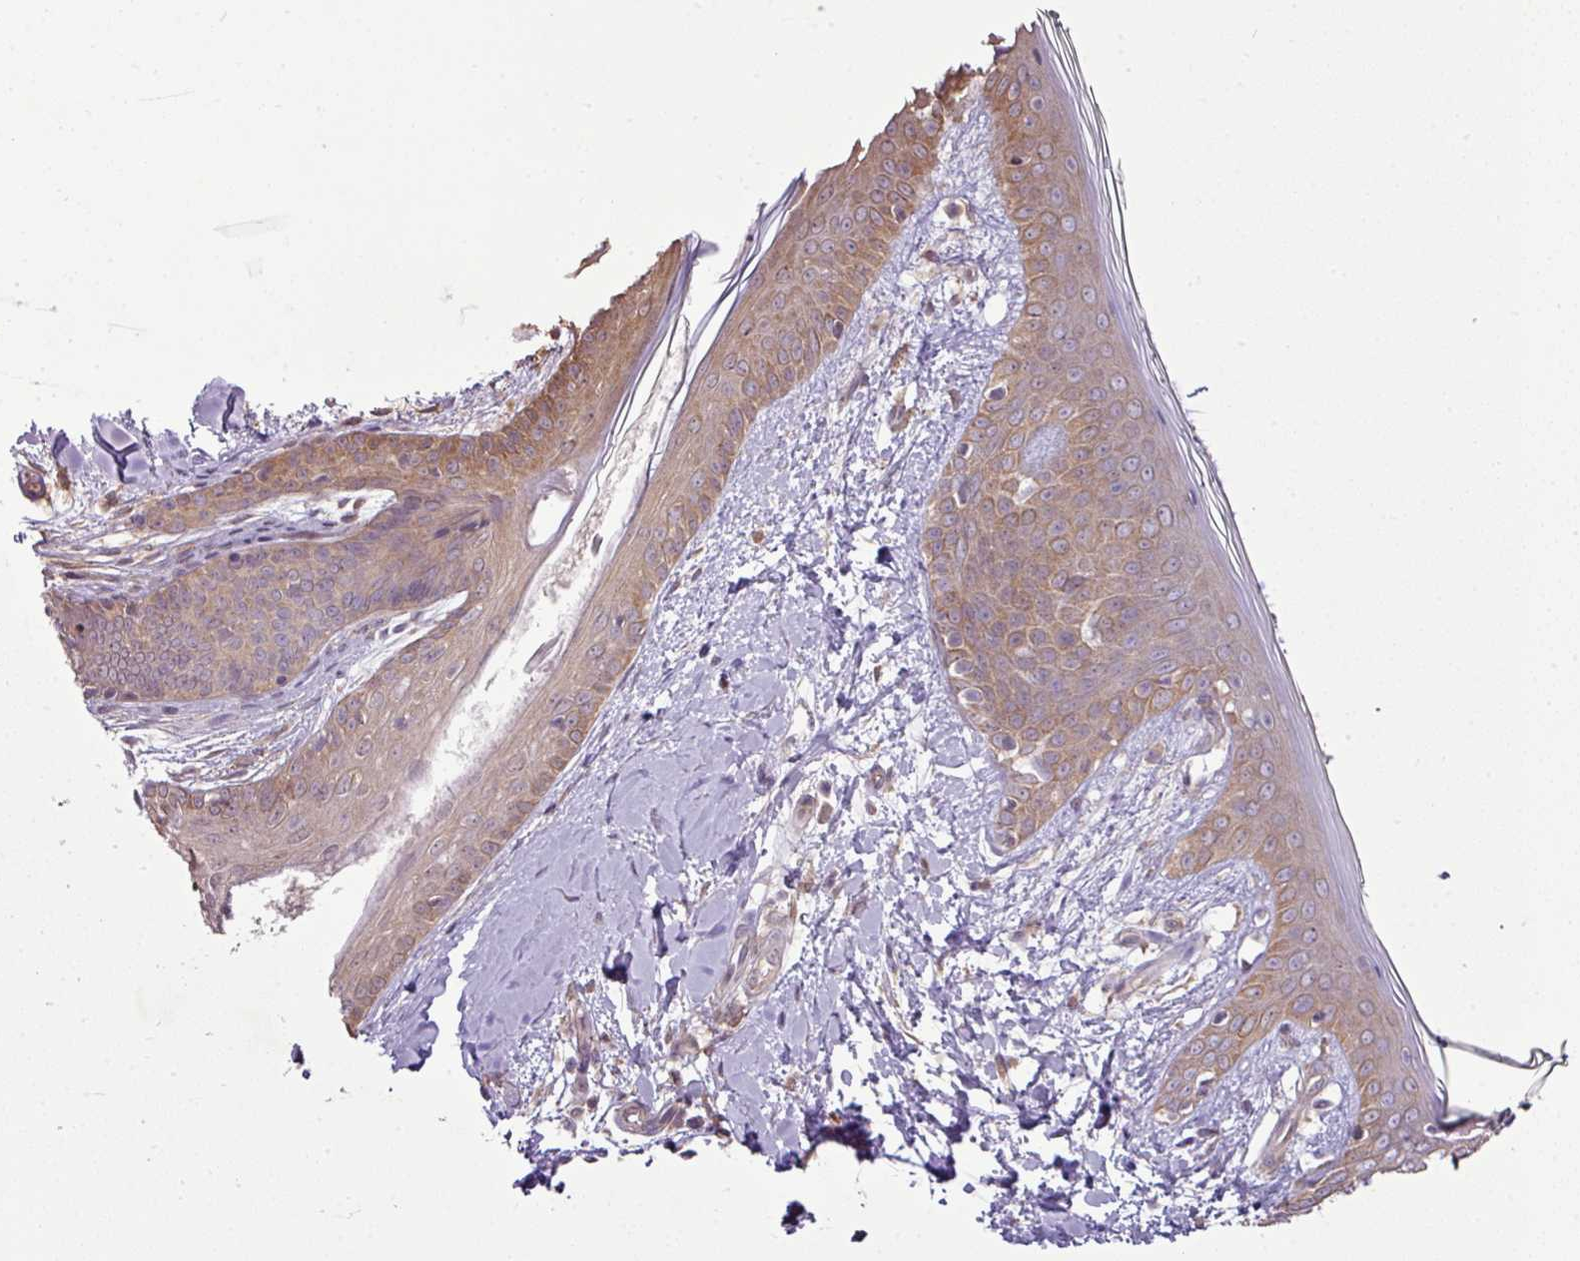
{"staining": {"intensity": "weak", "quantity": ">75%", "location": "cytoplasmic/membranous"}, "tissue": "skin", "cell_type": "Fibroblasts", "image_type": "normal", "snomed": [{"axis": "morphology", "description": "Normal tissue, NOS"}, {"axis": "topography", "description": "Skin"}], "caption": "This is an image of immunohistochemistry (IHC) staining of unremarkable skin, which shows weak staining in the cytoplasmic/membranous of fibroblasts.", "gene": "DNAAF4", "patient": {"sex": "female", "age": 34}}